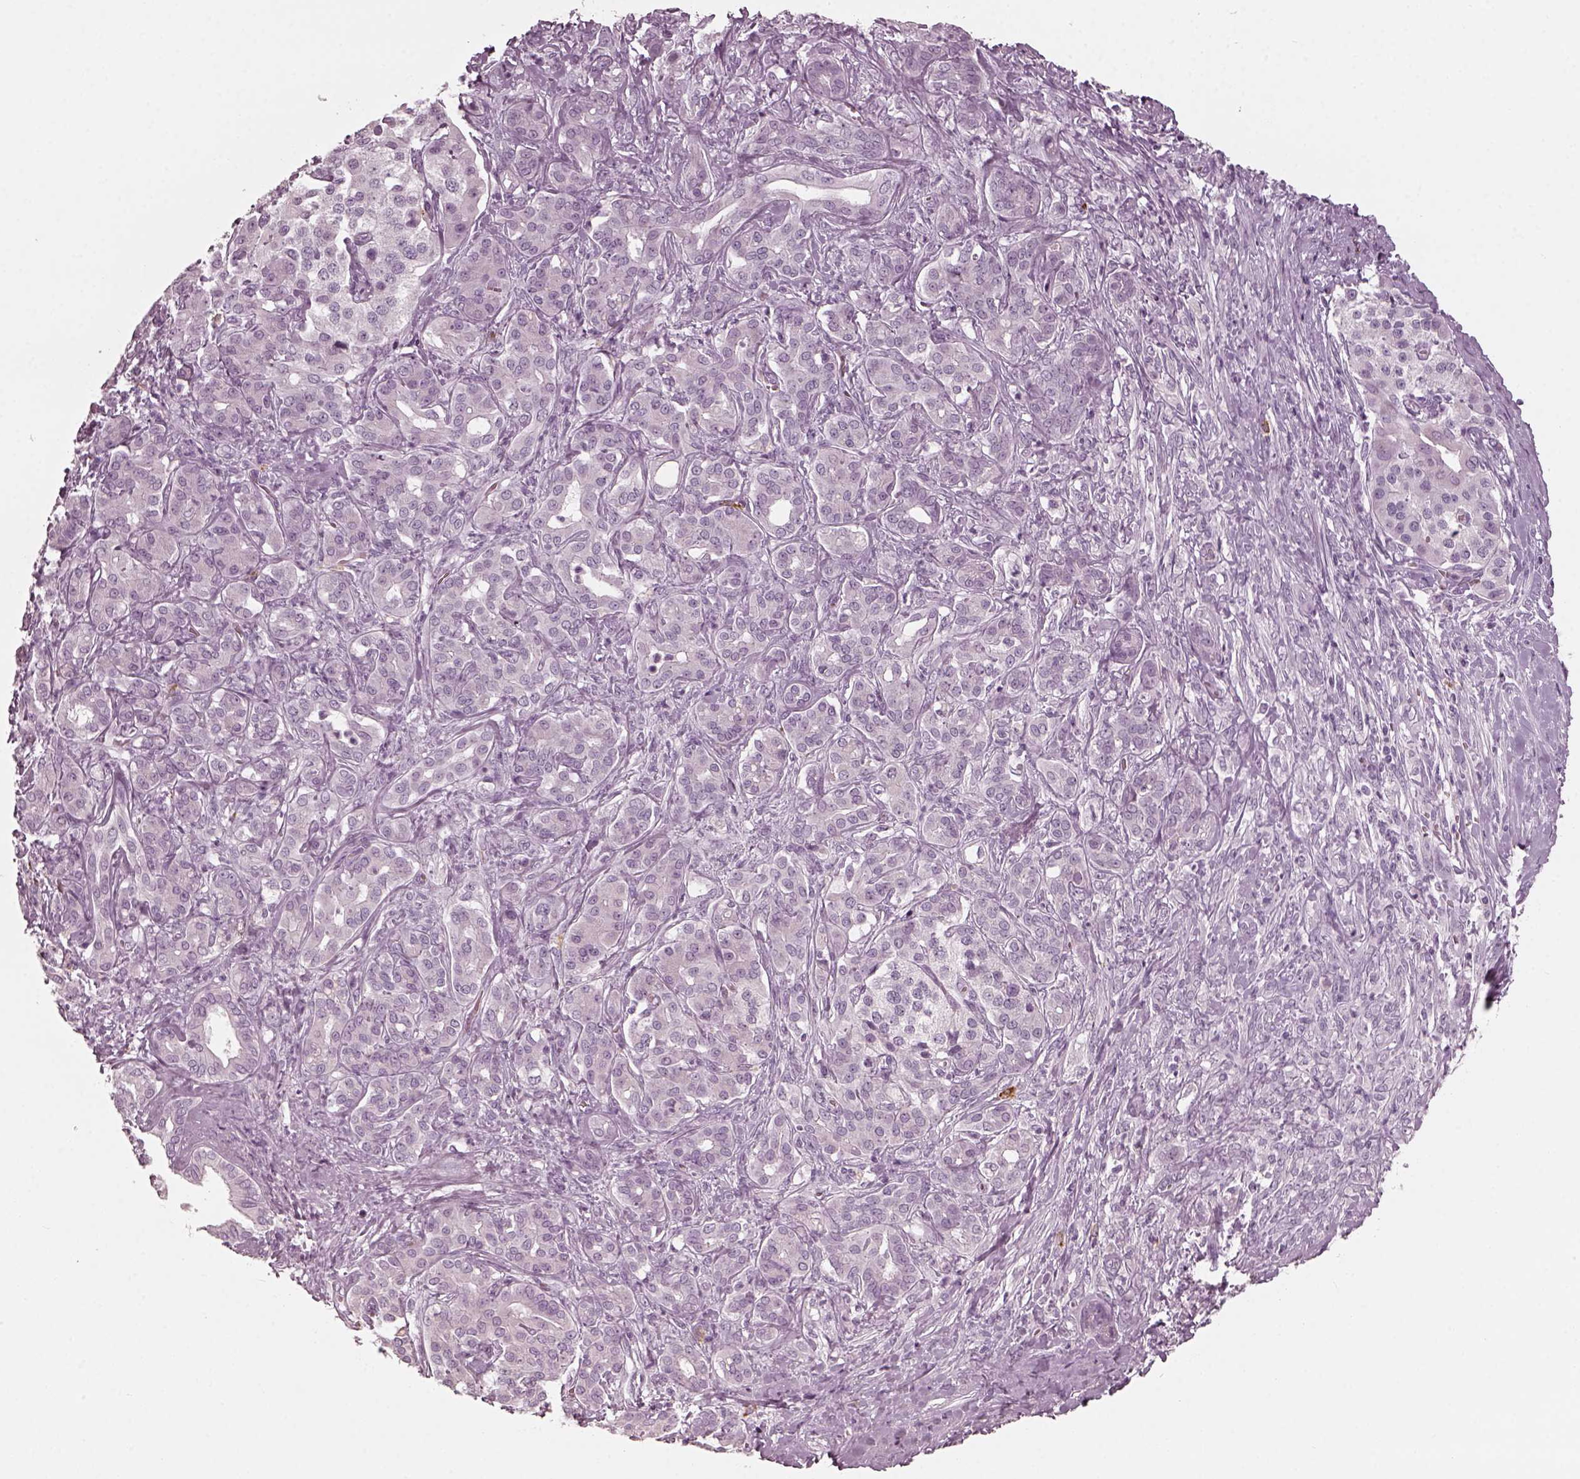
{"staining": {"intensity": "negative", "quantity": "none", "location": "none"}, "tissue": "pancreatic cancer", "cell_type": "Tumor cells", "image_type": "cancer", "snomed": [{"axis": "morphology", "description": "Normal tissue, NOS"}, {"axis": "morphology", "description": "Inflammation, NOS"}, {"axis": "morphology", "description": "Adenocarcinoma, NOS"}, {"axis": "topography", "description": "Pancreas"}], "caption": "This is a micrograph of immunohistochemistry (IHC) staining of adenocarcinoma (pancreatic), which shows no positivity in tumor cells.", "gene": "CNTN1", "patient": {"sex": "male", "age": 57}}